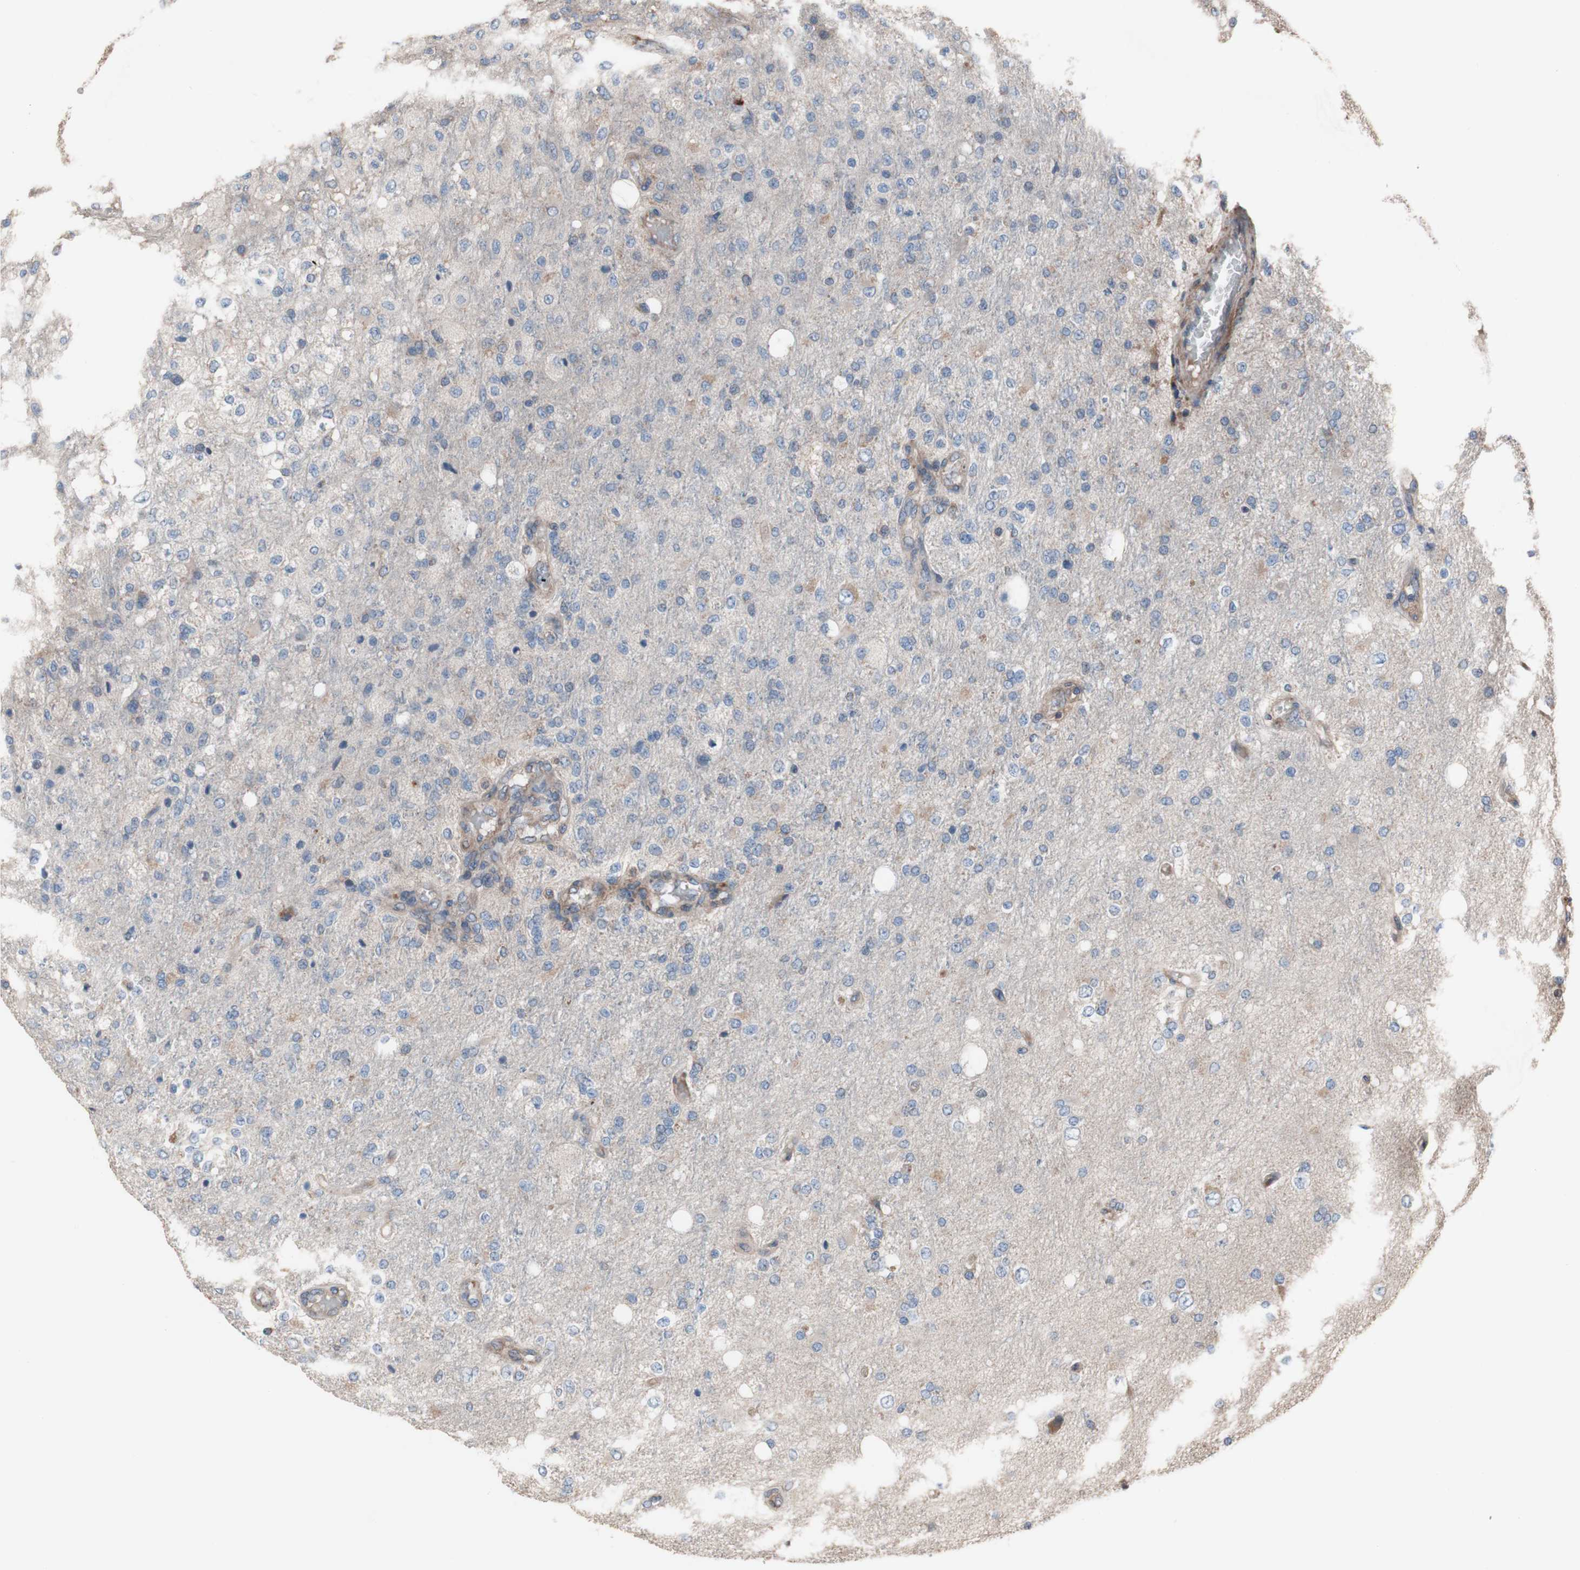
{"staining": {"intensity": "moderate", "quantity": "<25%", "location": "cytoplasmic/membranous"}, "tissue": "glioma", "cell_type": "Tumor cells", "image_type": "cancer", "snomed": [{"axis": "morphology", "description": "Normal tissue, NOS"}, {"axis": "morphology", "description": "Glioma, malignant, High grade"}, {"axis": "topography", "description": "Cerebral cortex"}], "caption": "Tumor cells display low levels of moderate cytoplasmic/membranous staining in about <25% of cells in human malignant glioma (high-grade). (DAB (3,3'-diaminobenzidine) = brown stain, brightfield microscopy at high magnification).", "gene": "COPB1", "patient": {"sex": "male", "age": 77}}